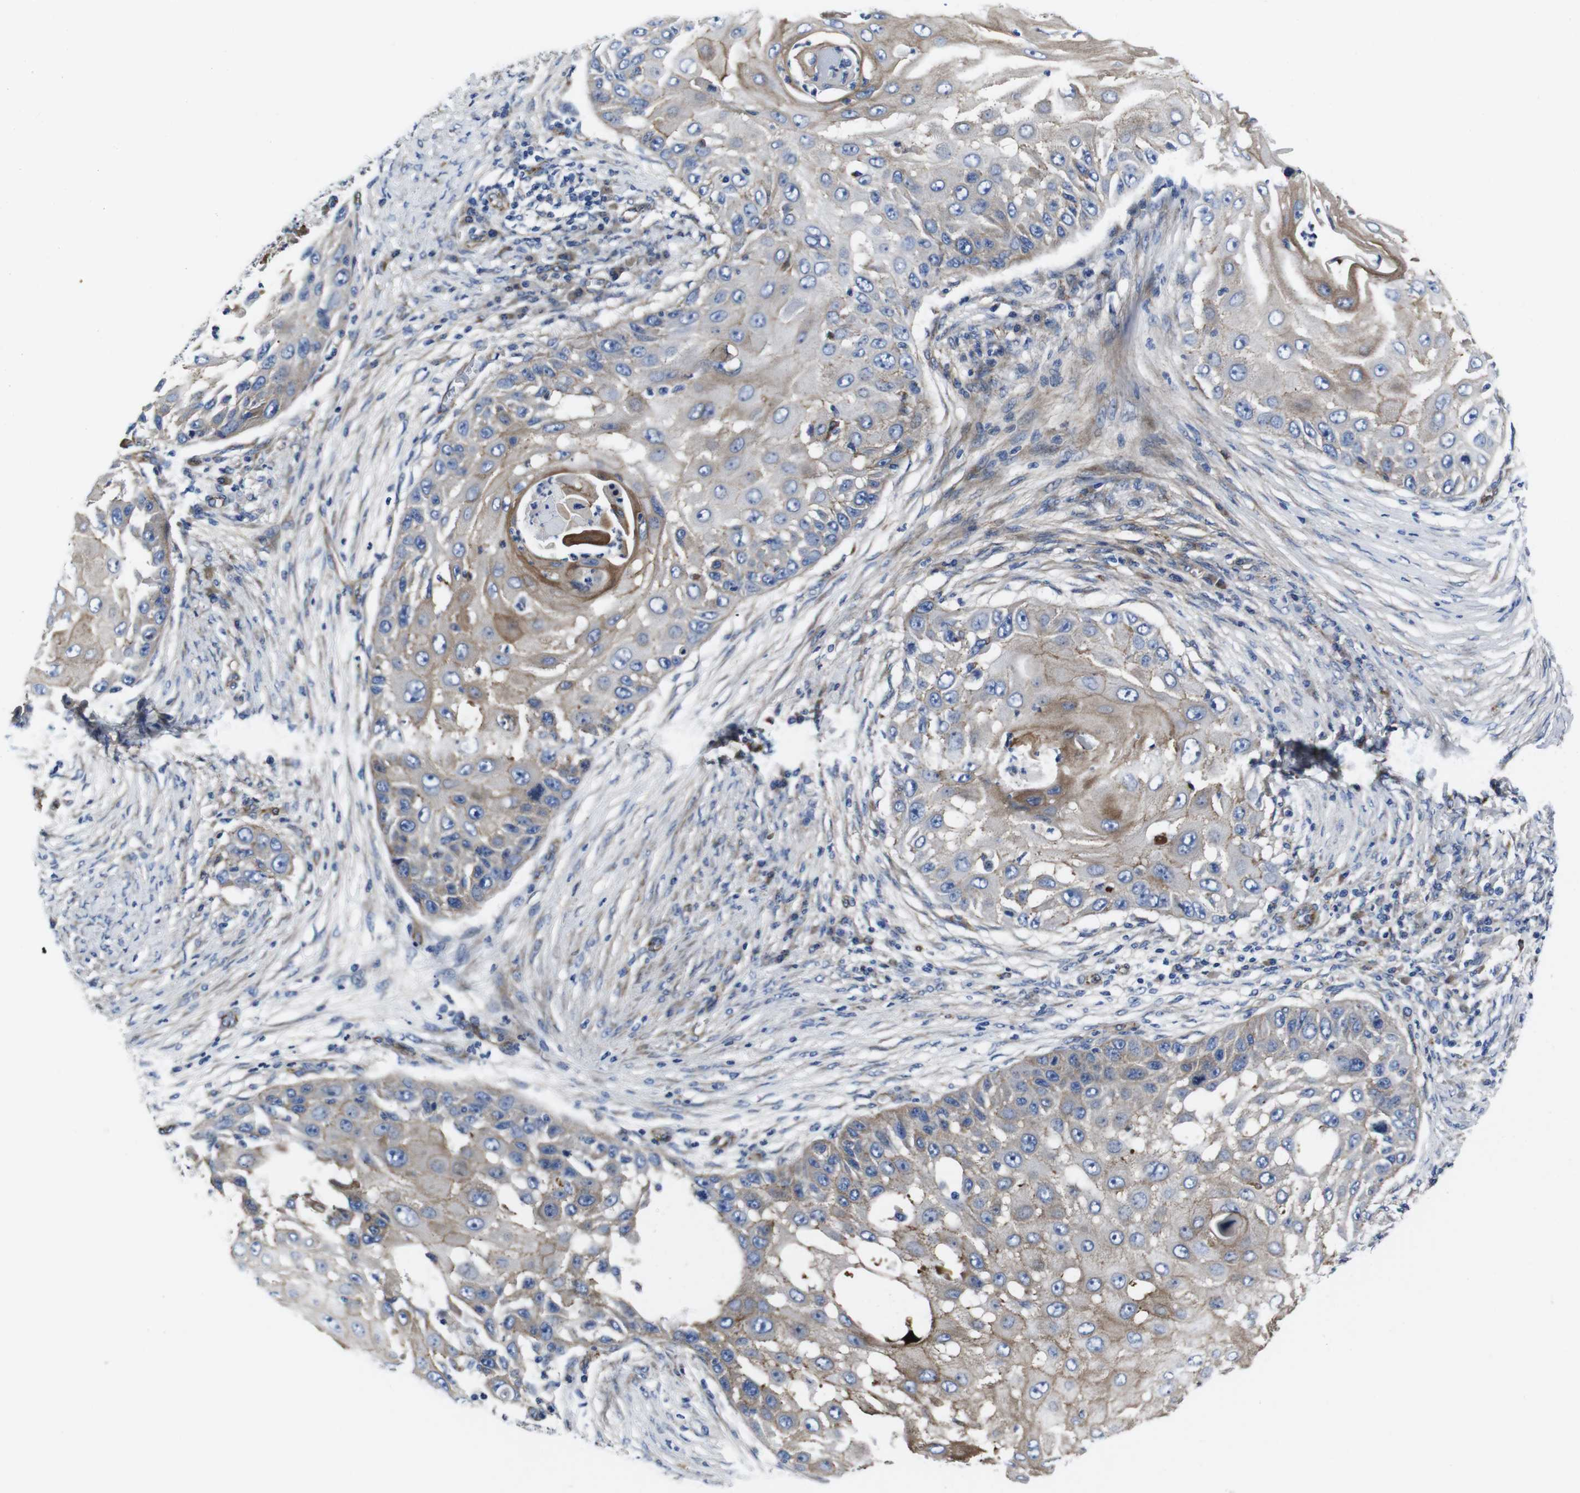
{"staining": {"intensity": "weak", "quantity": "<25%", "location": "cytoplasmic/membranous"}, "tissue": "skin cancer", "cell_type": "Tumor cells", "image_type": "cancer", "snomed": [{"axis": "morphology", "description": "Squamous cell carcinoma, NOS"}, {"axis": "topography", "description": "Skin"}], "caption": "Human squamous cell carcinoma (skin) stained for a protein using immunohistochemistry (IHC) shows no positivity in tumor cells.", "gene": "NUMB", "patient": {"sex": "female", "age": 44}}